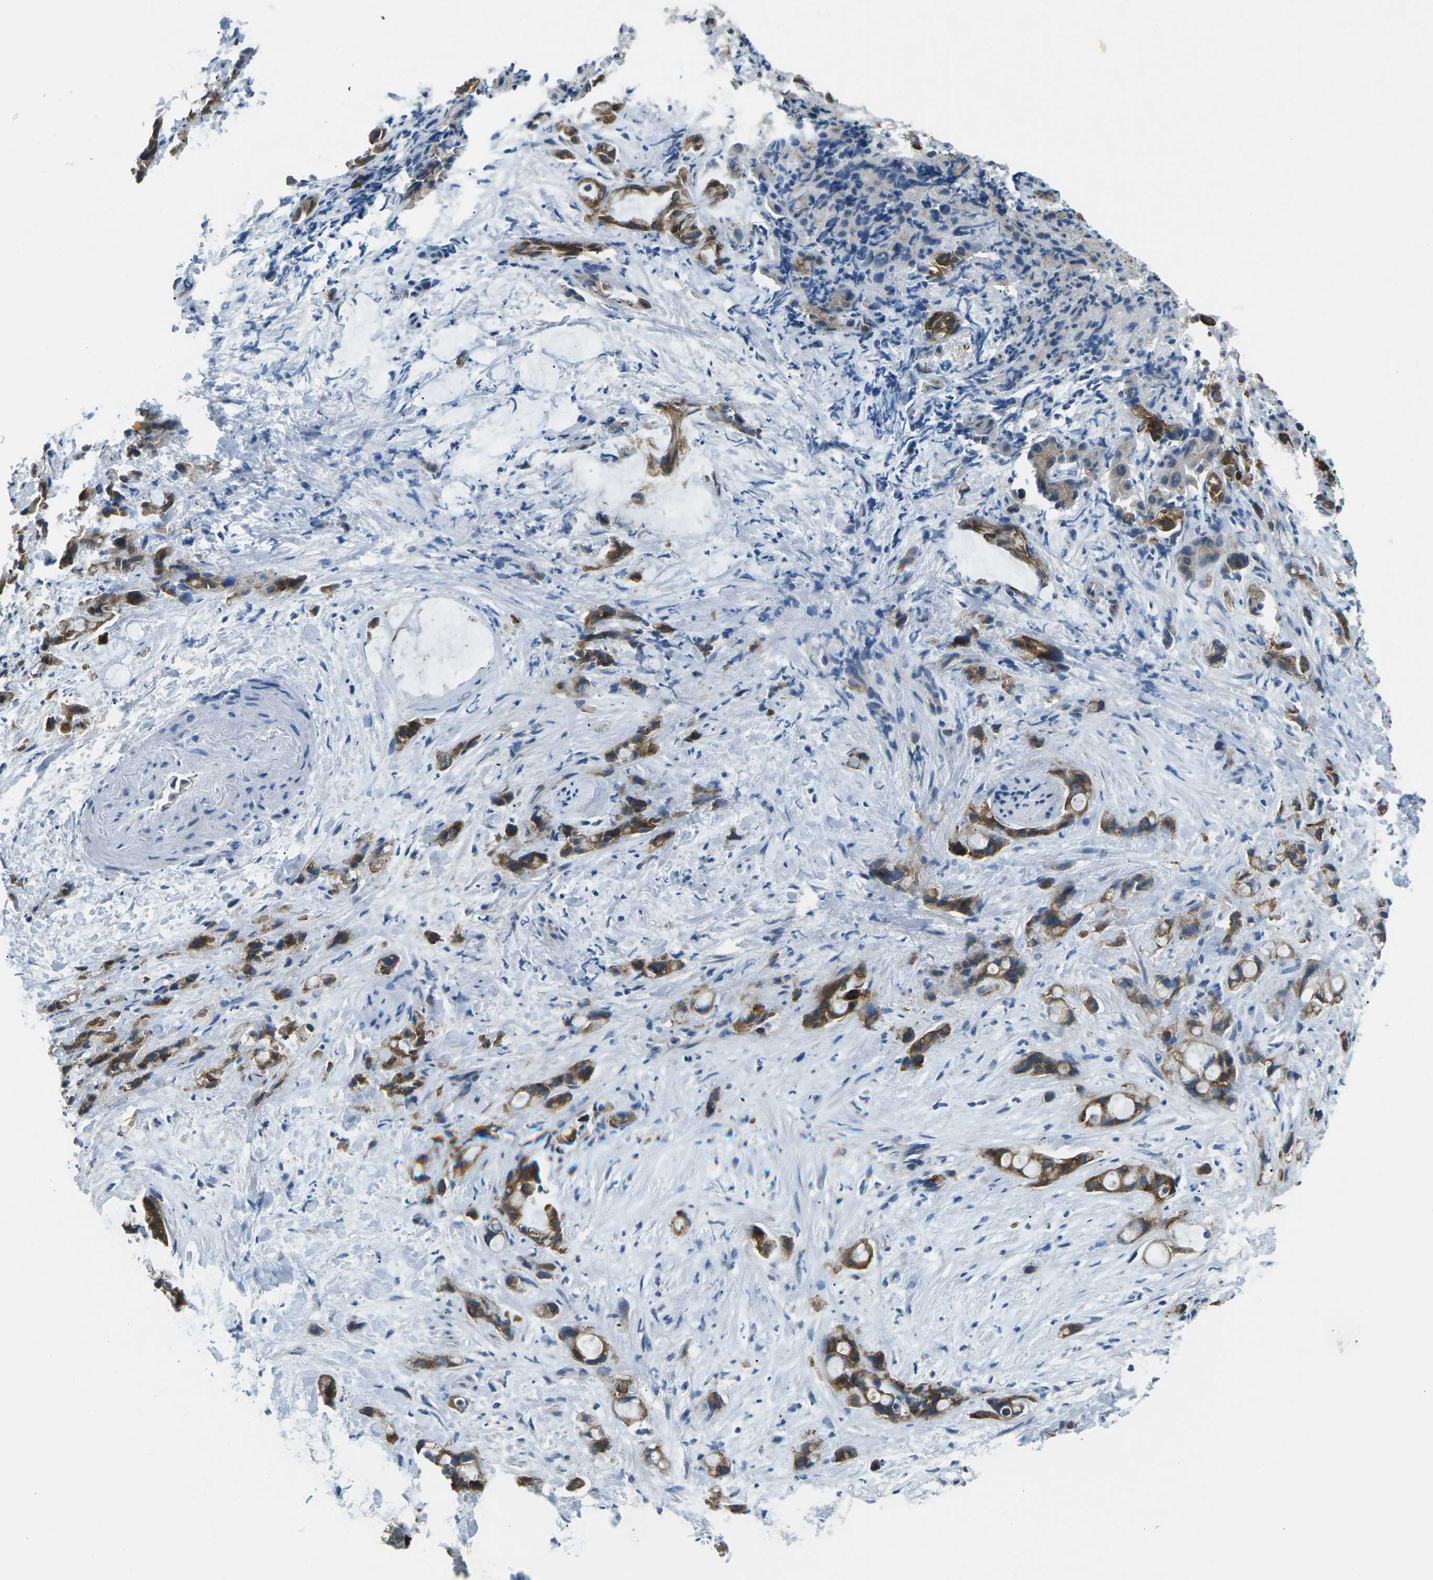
{"staining": {"intensity": "strong", "quantity": ">75%", "location": "cytoplasmic/membranous"}, "tissue": "liver cancer", "cell_type": "Tumor cells", "image_type": "cancer", "snomed": [{"axis": "morphology", "description": "Cholangiocarcinoma"}, {"axis": "topography", "description": "Liver"}], "caption": "Human liver cancer stained for a protein (brown) exhibits strong cytoplasmic/membranous positive staining in approximately >75% of tumor cells.", "gene": "CTNND1", "patient": {"sex": "female", "age": 72}}